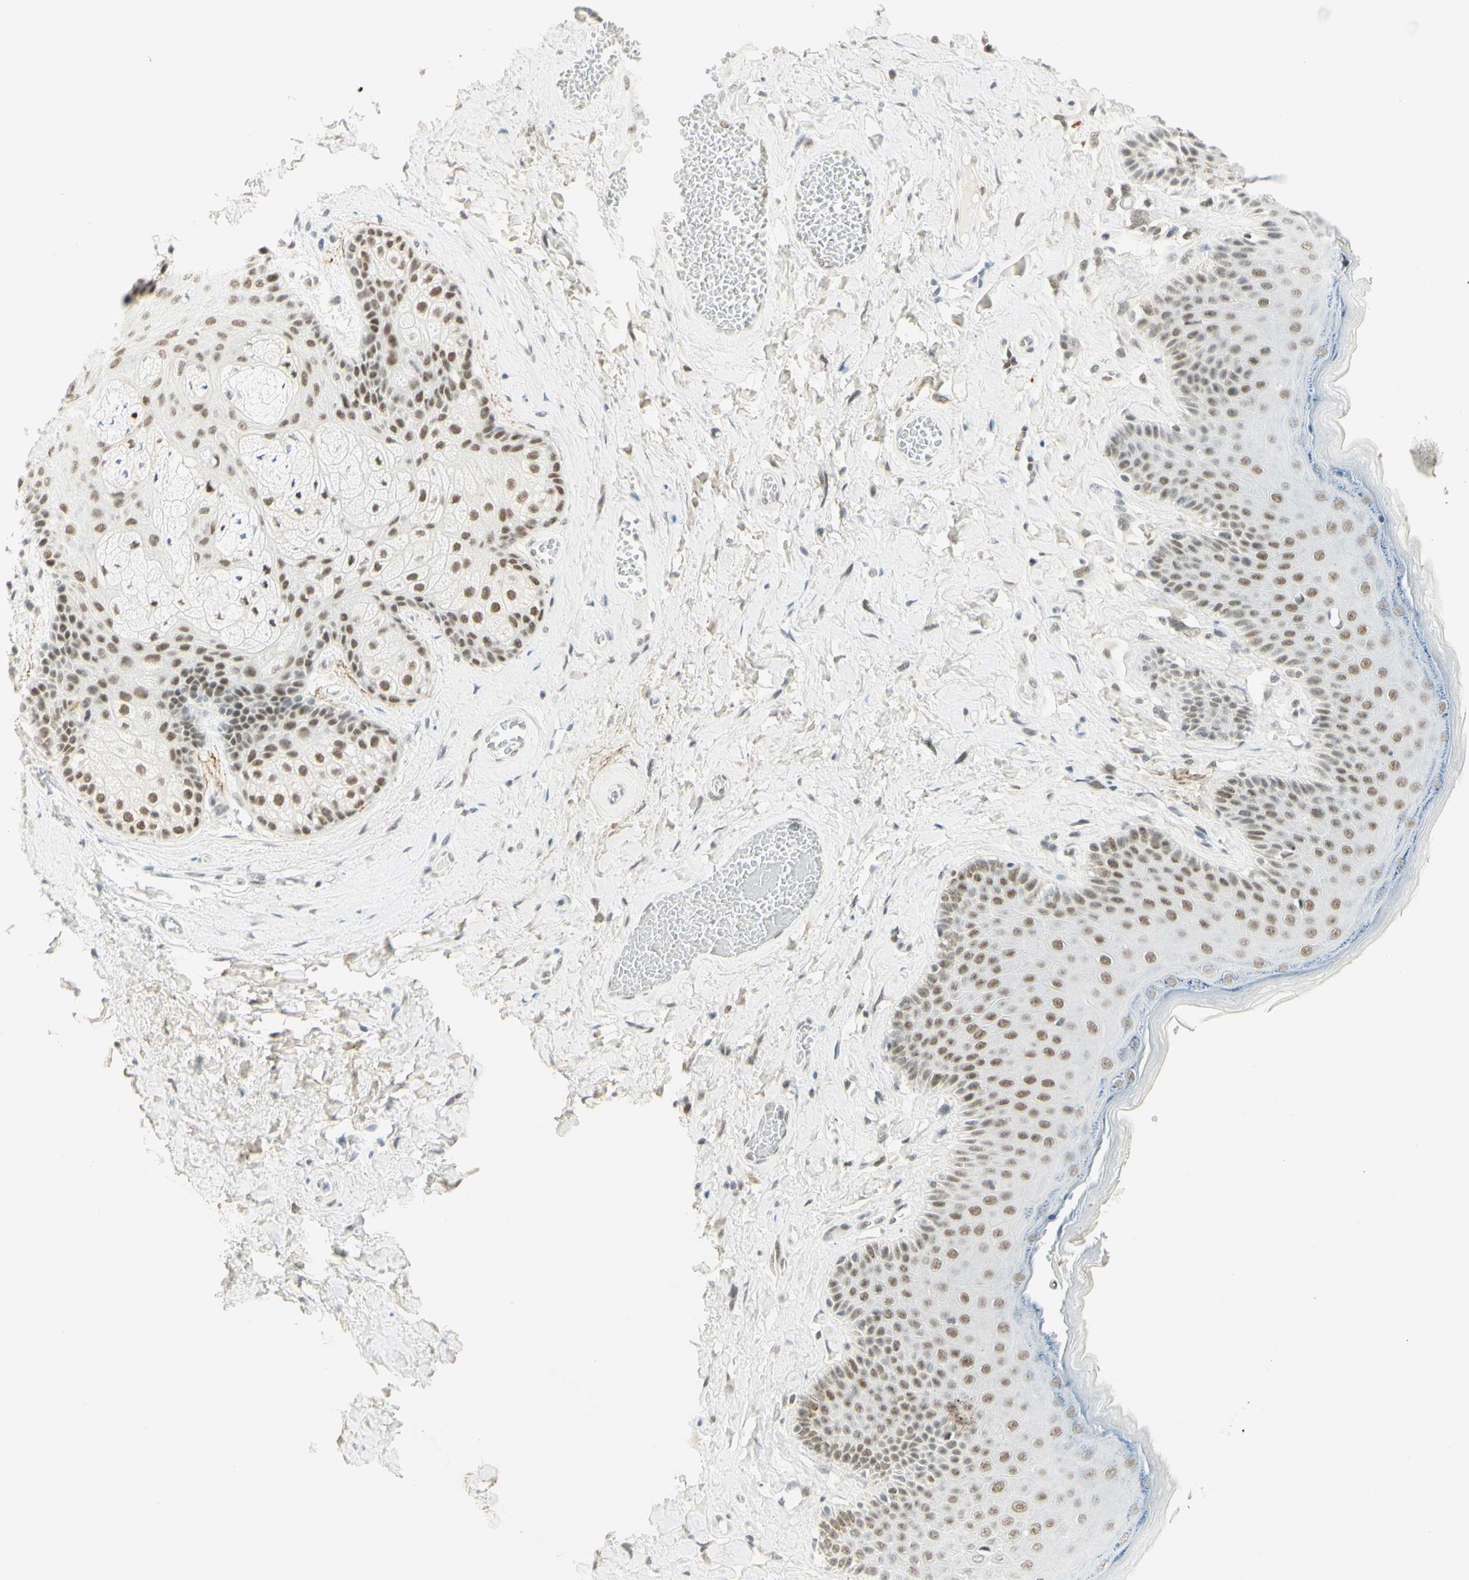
{"staining": {"intensity": "weak", "quantity": ">75%", "location": "nuclear"}, "tissue": "skin", "cell_type": "Epidermal cells", "image_type": "normal", "snomed": [{"axis": "morphology", "description": "Normal tissue, NOS"}, {"axis": "topography", "description": "Anal"}], "caption": "A high-resolution image shows immunohistochemistry staining of benign skin, which exhibits weak nuclear expression in approximately >75% of epidermal cells.", "gene": "PMS2", "patient": {"sex": "male", "age": 69}}